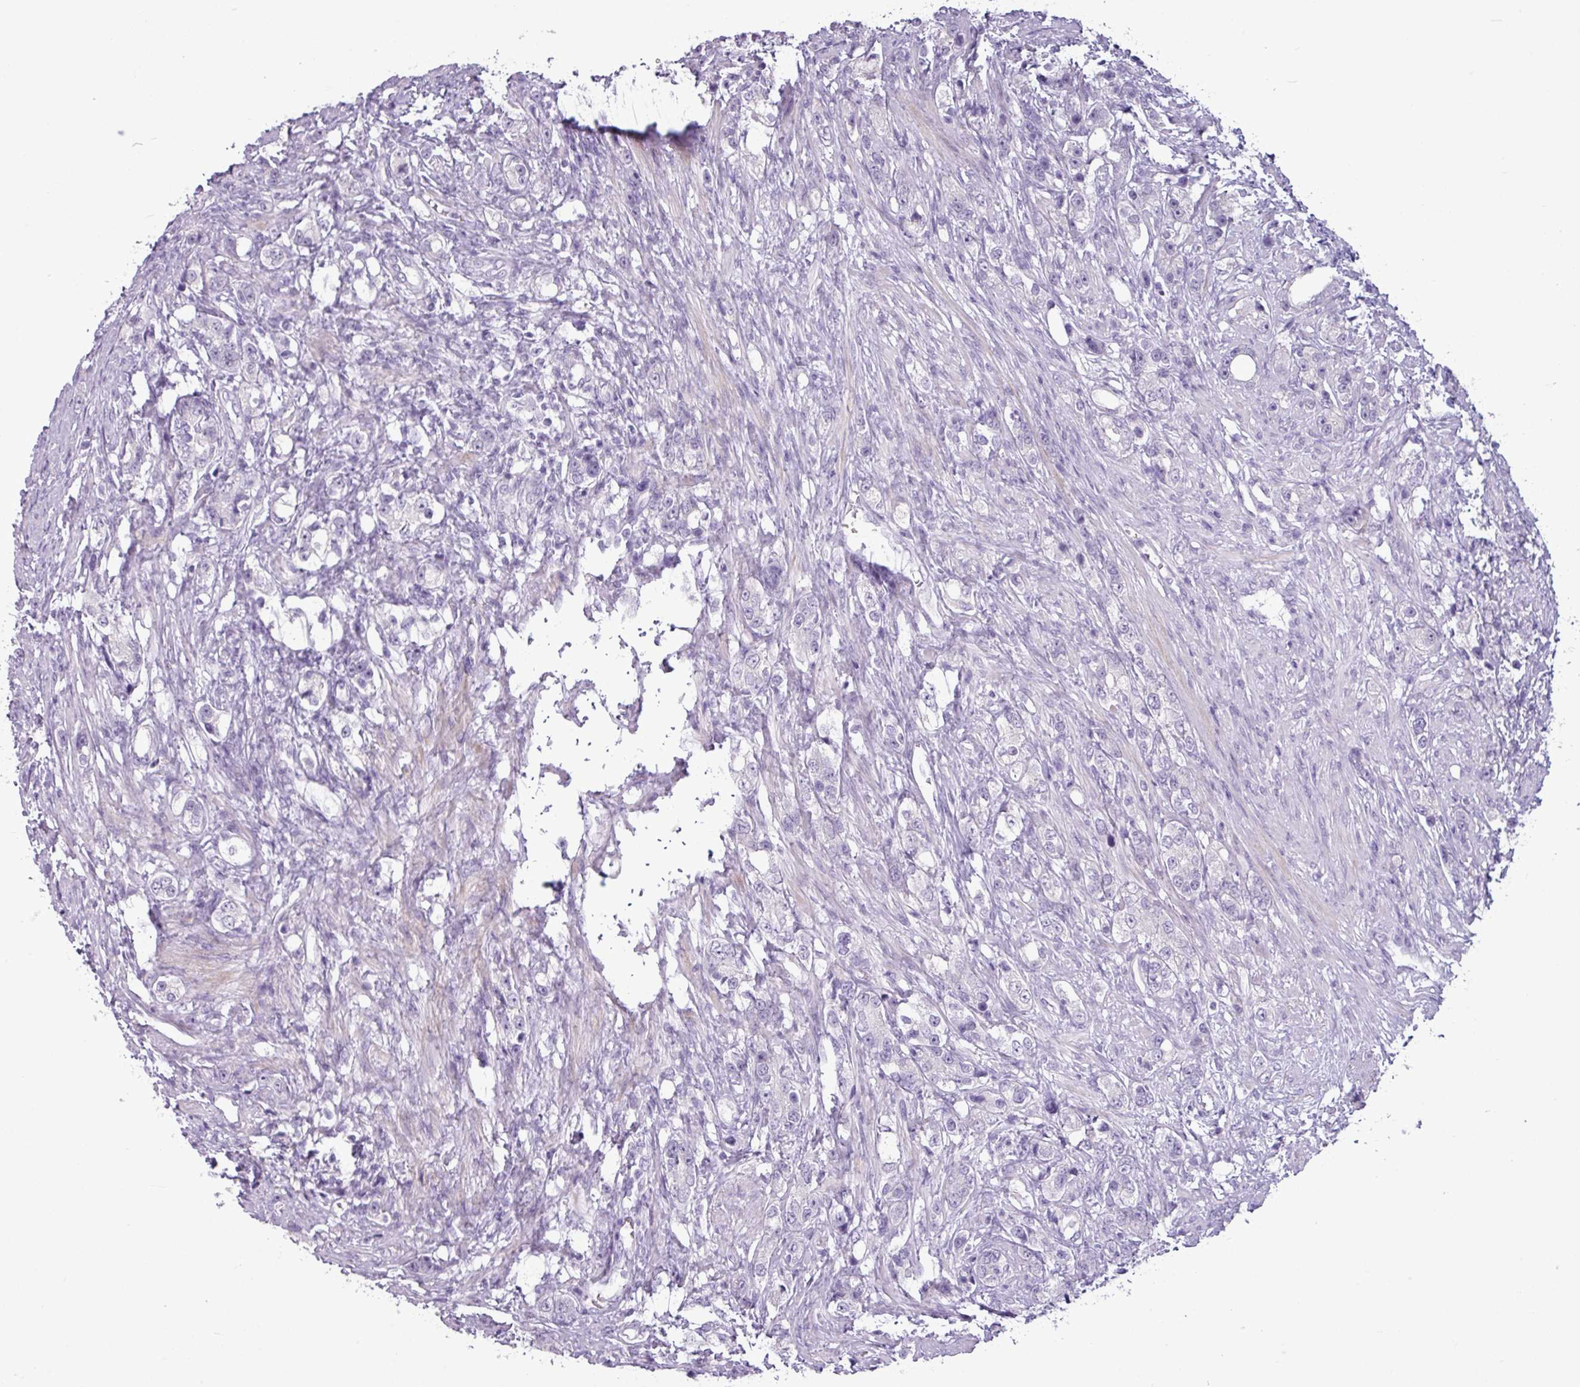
{"staining": {"intensity": "negative", "quantity": "none", "location": "none"}, "tissue": "prostate cancer", "cell_type": "Tumor cells", "image_type": "cancer", "snomed": [{"axis": "morphology", "description": "Adenocarcinoma, High grade"}, {"axis": "topography", "description": "Prostate"}], "caption": "An immunohistochemistry (IHC) photomicrograph of prostate adenocarcinoma (high-grade) is shown. There is no staining in tumor cells of prostate adenocarcinoma (high-grade).", "gene": "AMY2A", "patient": {"sex": "male", "age": 63}}